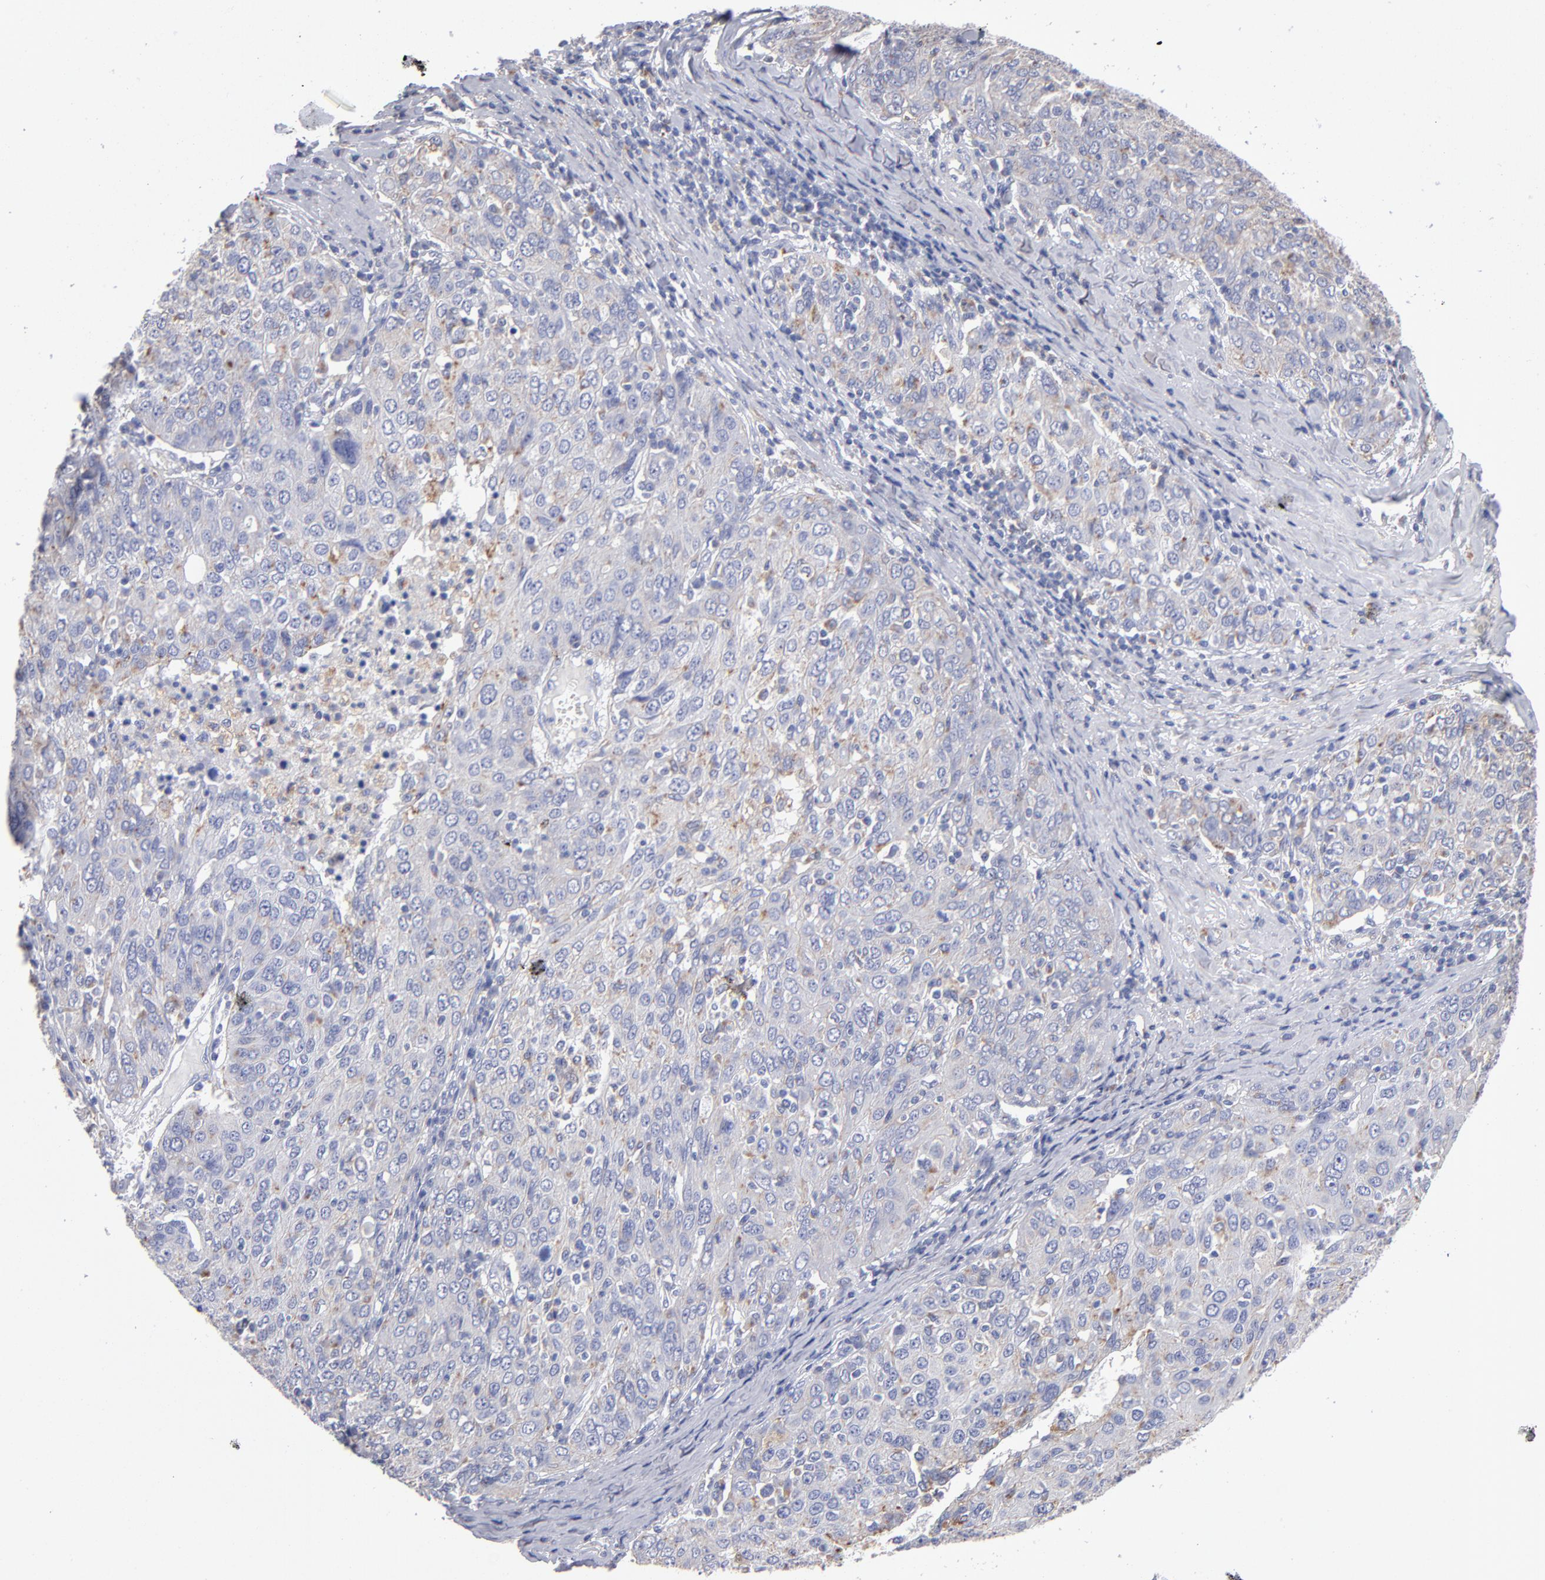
{"staining": {"intensity": "weak", "quantity": "25%-75%", "location": "cytoplasmic/membranous"}, "tissue": "ovarian cancer", "cell_type": "Tumor cells", "image_type": "cancer", "snomed": [{"axis": "morphology", "description": "Carcinoma, endometroid"}, {"axis": "topography", "description": "Ovary"}], "caption": "DAB immunohistochemical staining of ovarian endometroid carcinoma demonstrates weak cytoplasmic/membranous protein expression in approximately 25%-75% of tumor cells. Using DAB (brown) and hematoxylin (blue) stains, captured at high magnification using brightfield microscopy.", "gene": "RRAGB", "patient": {"sex": "female", "age": 50}}